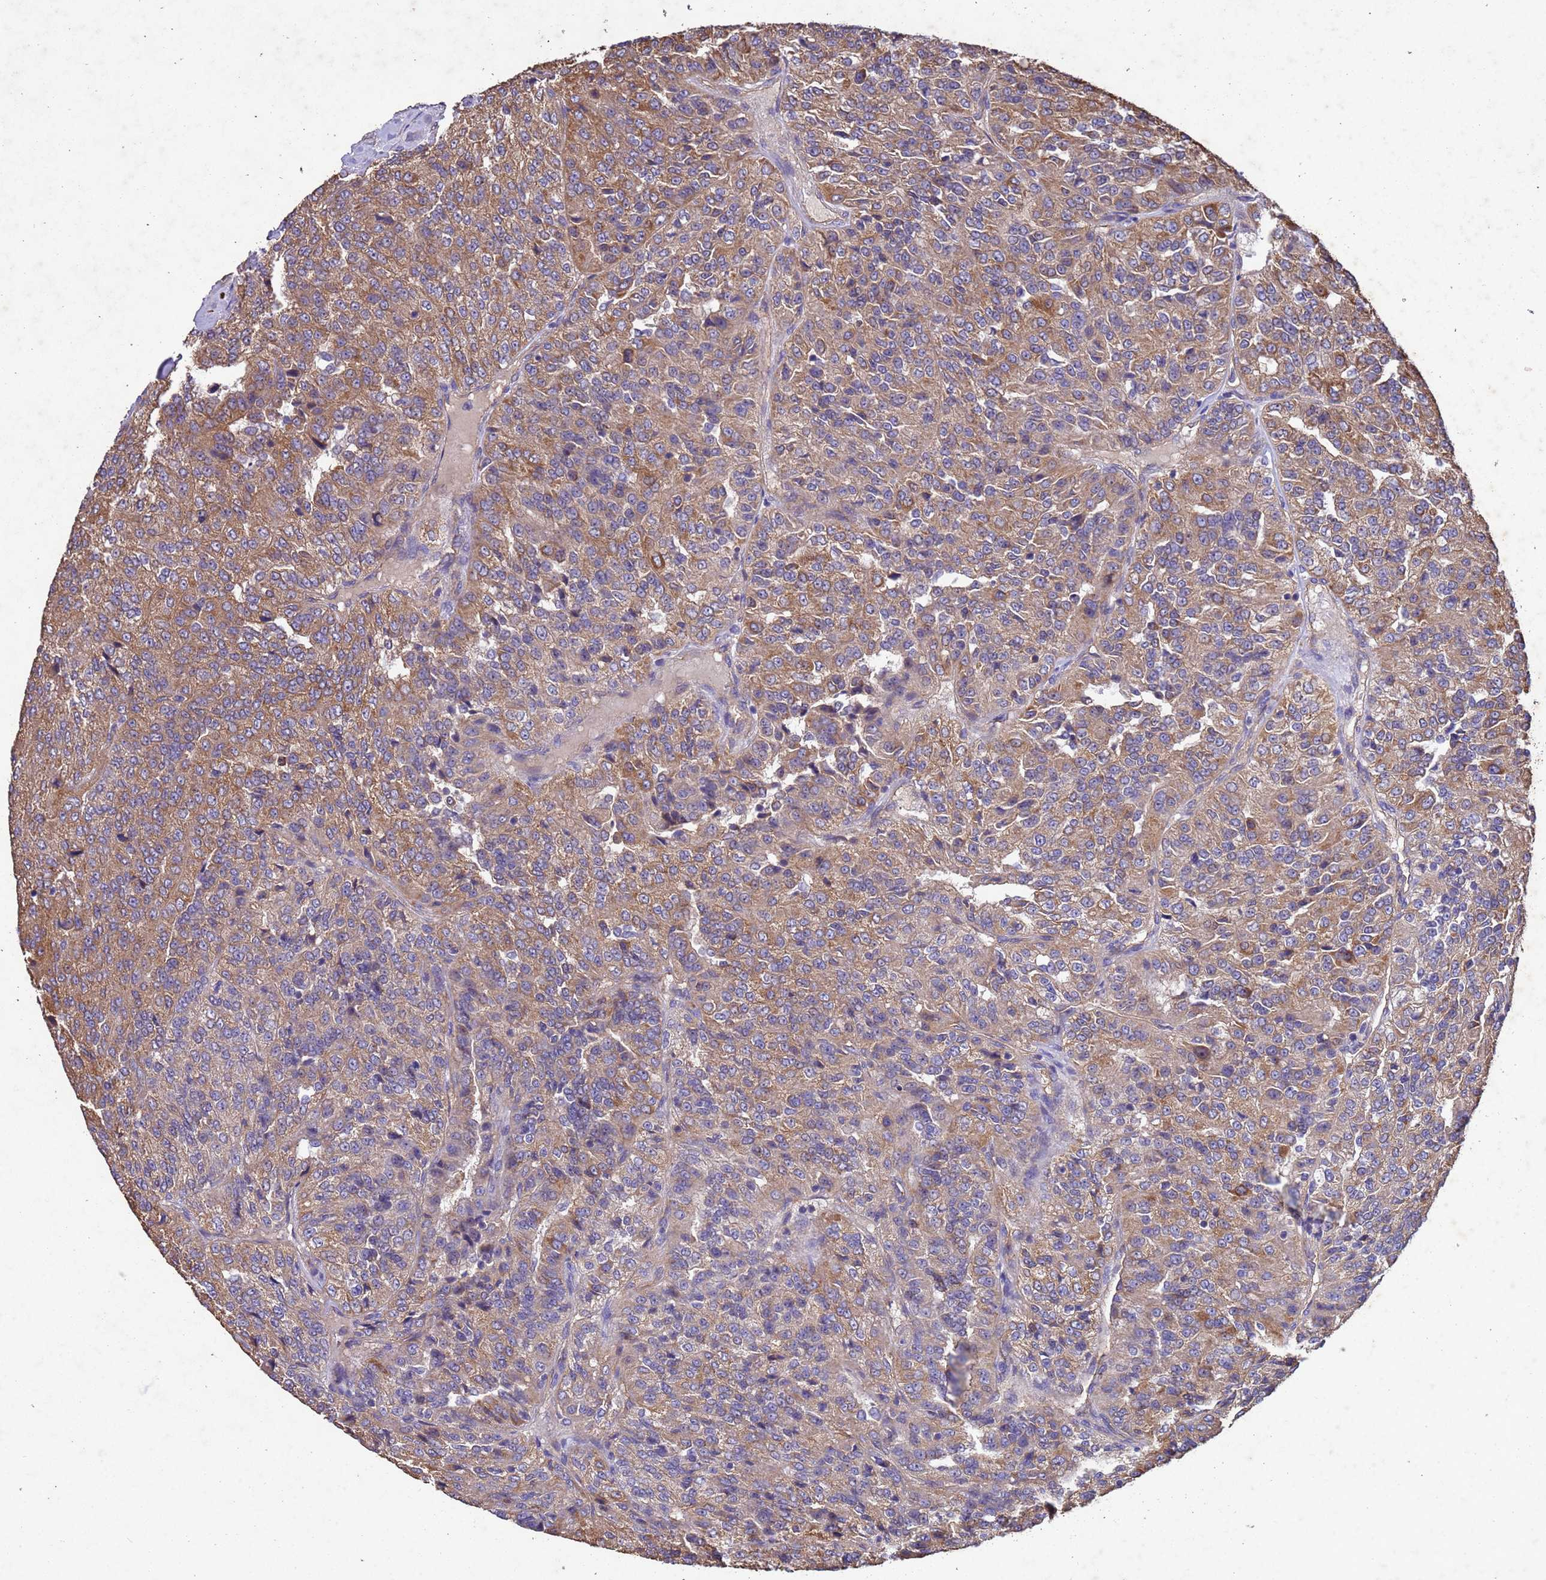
{"staining": {"intensity": "moderate", "quantity": ">75%", "location": "cytoplasmic/membranous"}, "tissue": "renal cancer", "cell_type": "Tumor cells", "image_type": "cancer", "snomed": [{"axis": "morphology", "description": "Adenocarcinoma, NOS"}, {"axis": "topography", "description": "Kidney"}], "caption": "Immunohistochemical staining of renal cancer exhibits moderate cytoplasmic/membranous protein staining in approximately >75% of tumor cells.", "gene": "MTX3", "patient": {"sex": "female", "age": 63}}